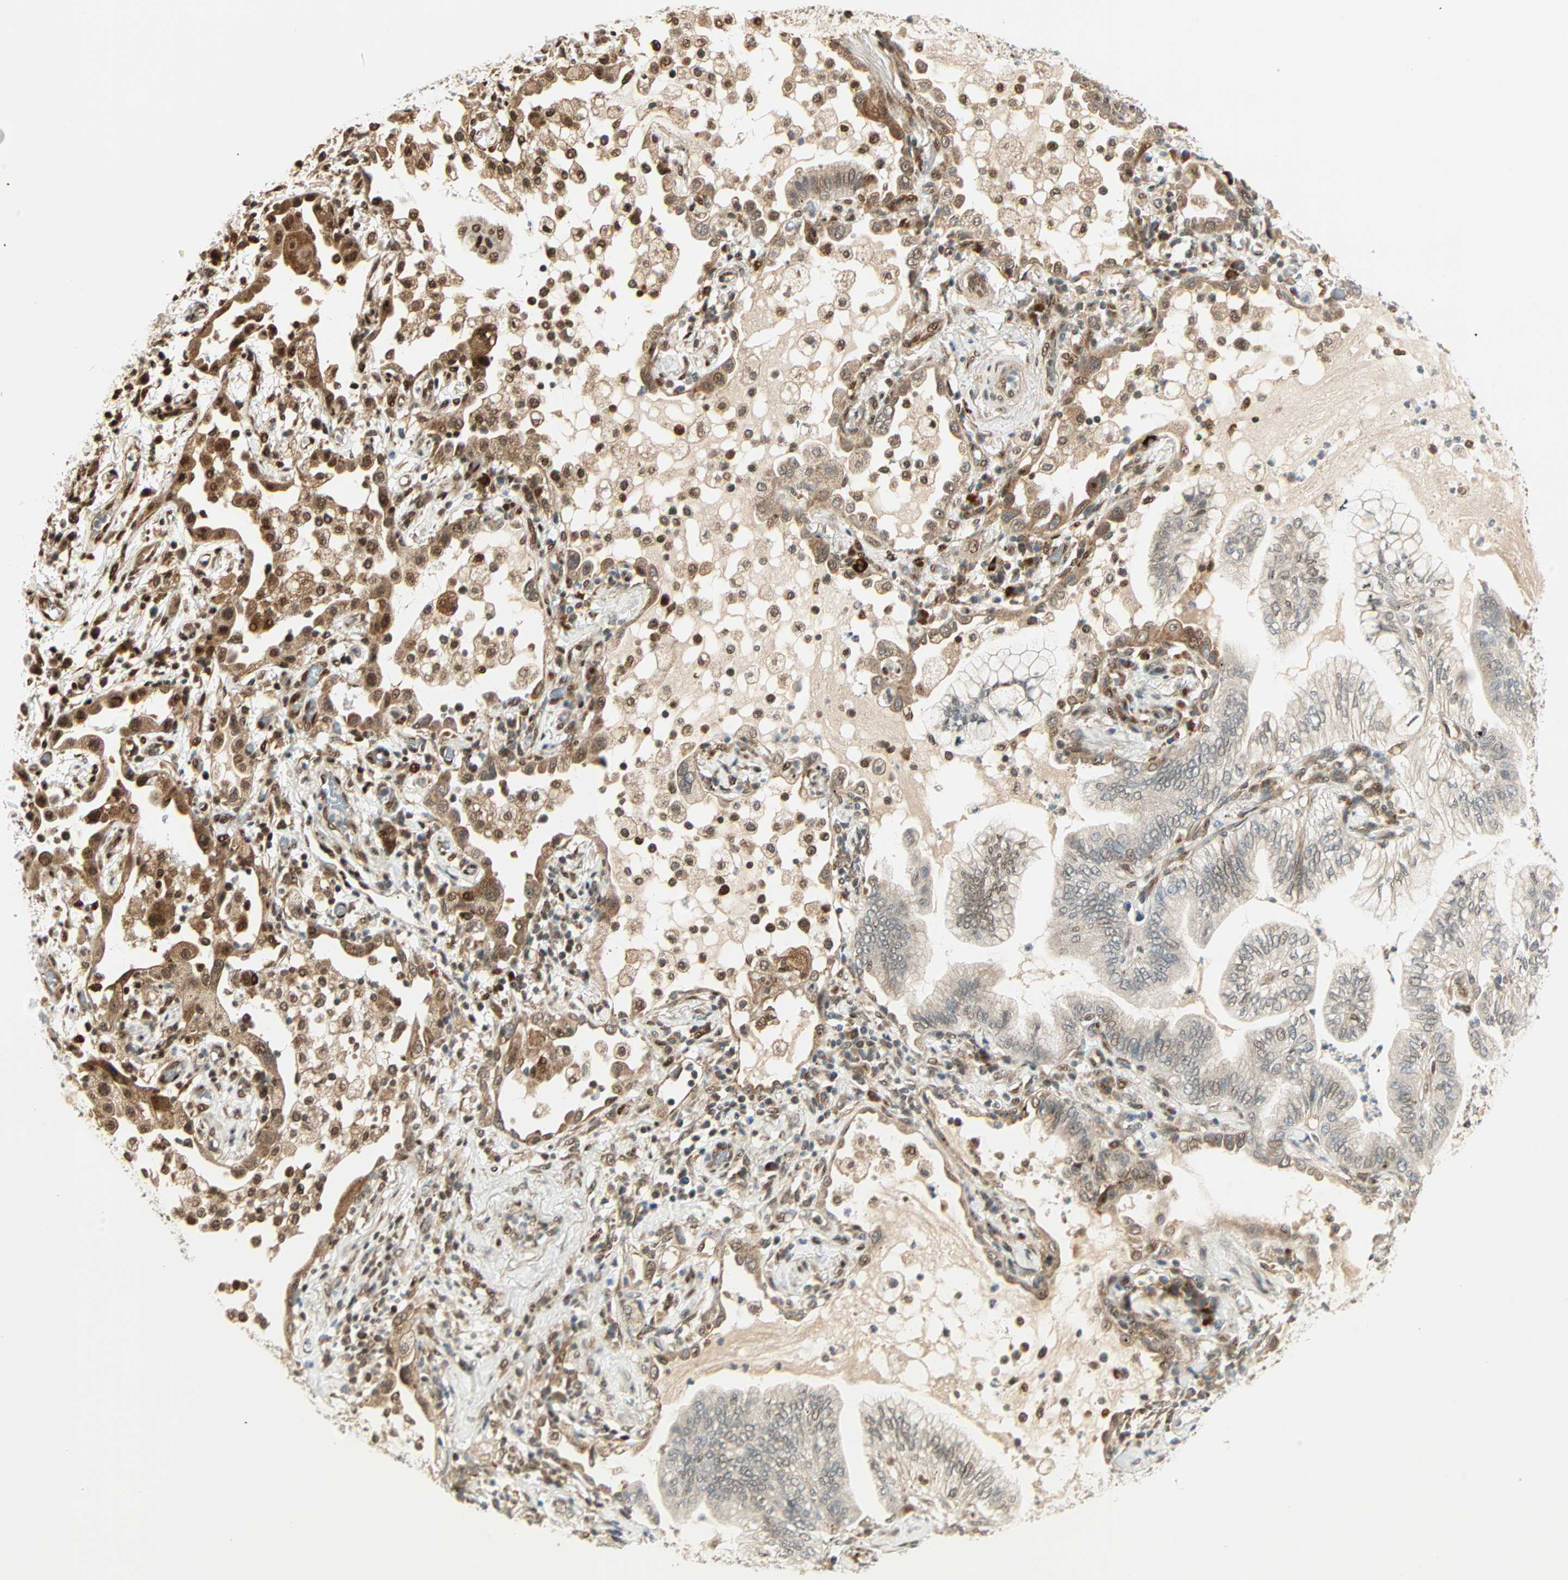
{"staining": {"intensity": "moderate", "quantity": "25%-75%", "location": "cytoplasmic/membranous"}, "tissue": "lung cancer", "cell_type": "Tumor cells", "image_type": "cancer", "snomed": [{"axis": "morphology", "description": "Normal tissue, NOS"}, {"axis": "morphology", "description": "Adenocarcinoma, NOS"}, {"axis": "topography", "description": "Bronchus"}, {"axis": "topography", "description": "Lung"}], "caption": "High-magnification brightfield microscopy of lung cancer (adenocarcinoma) stained with DAB (brown) and counterstained with hematoxylin (blue). tumor cells exhibit moderate cytoplasmic/membranous expression is seen in approximately25%-75% of cells.", "gene": "PNPLA6", "patient": {"sex": "female", "age": 70}}